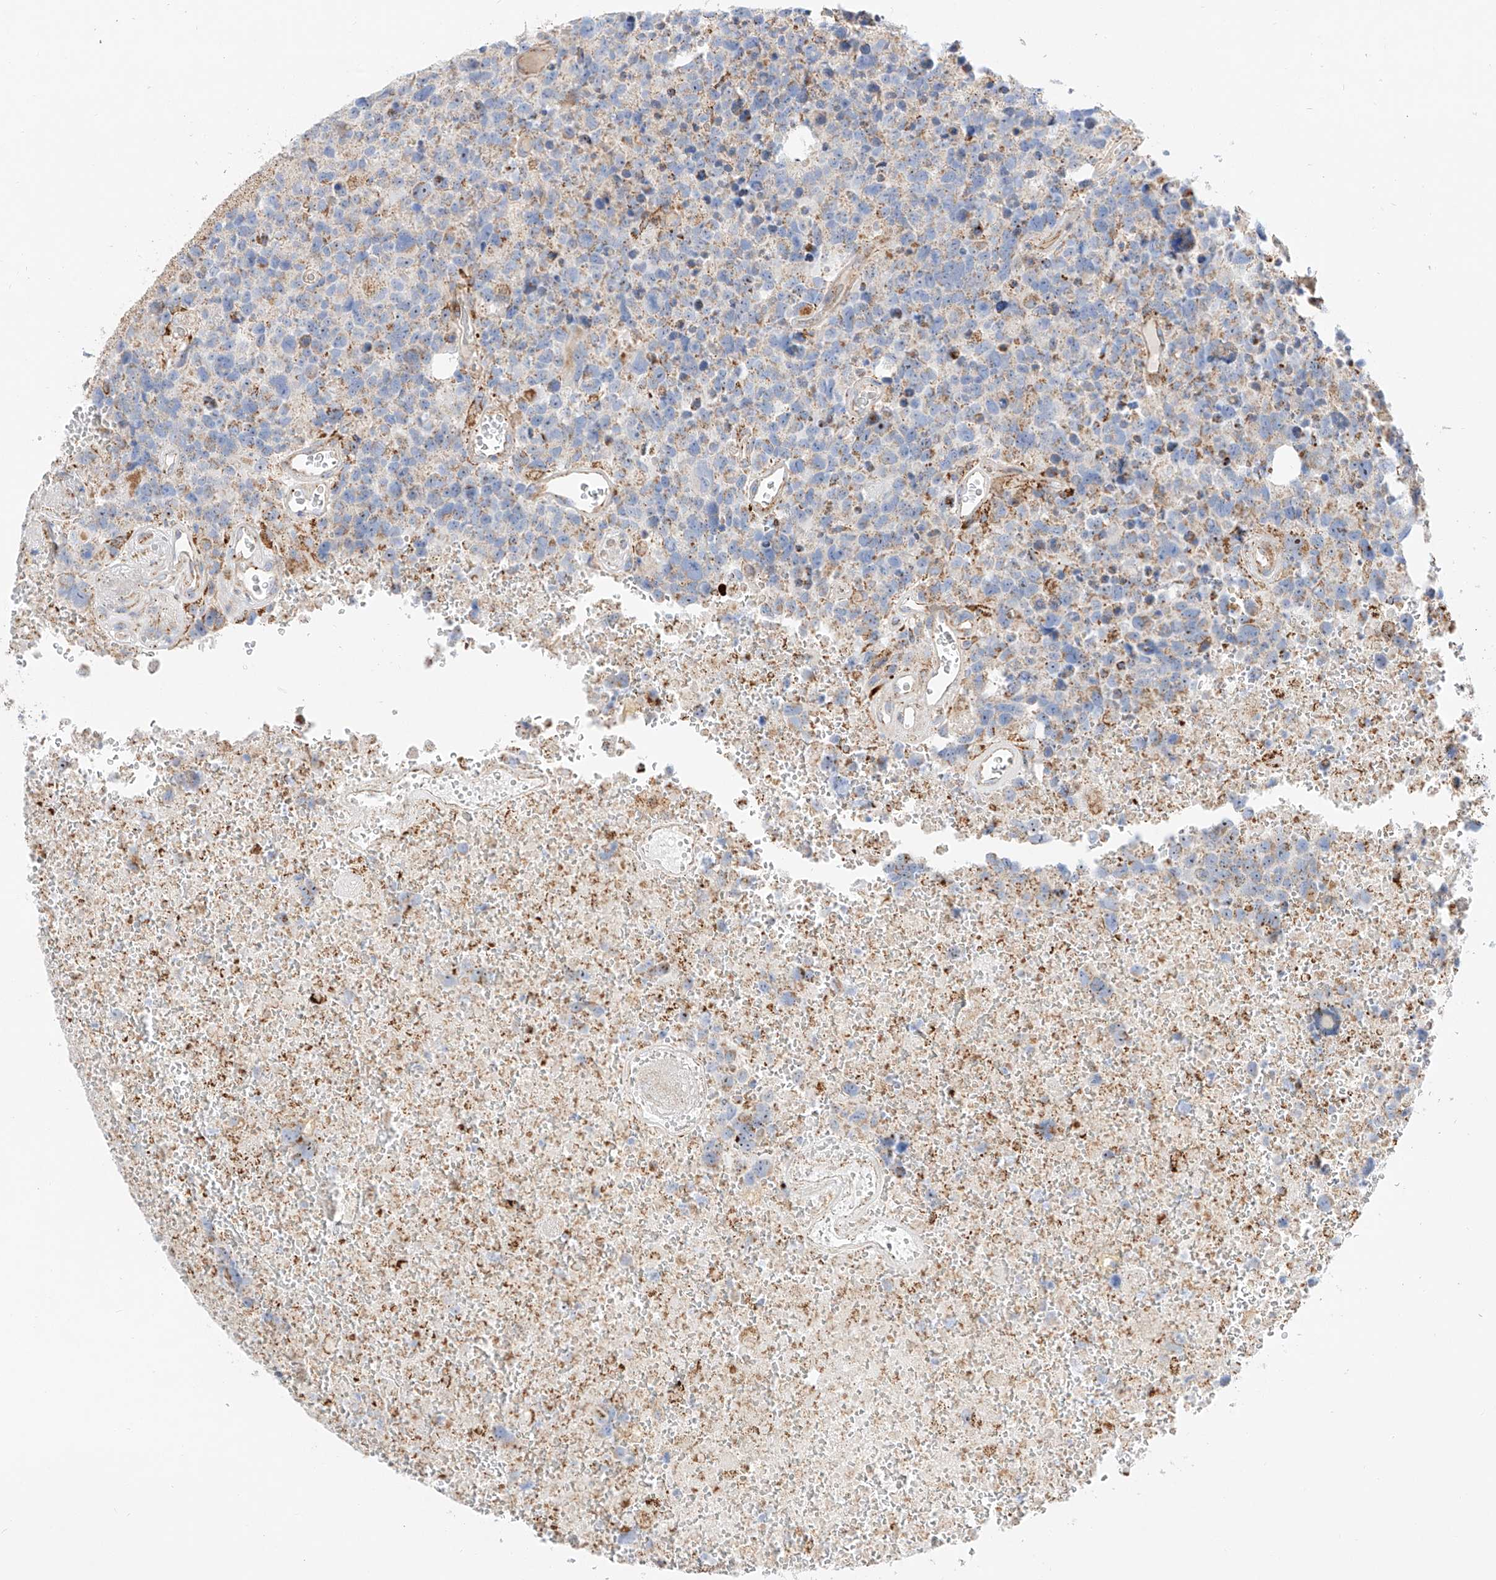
{"staining": {"intensity": "negative", "quantity": "none", "location": "none"}, "tissue": "glioma", "cell_type": "Tumor cells", "image_type": "cancer", "snomed": [{"axis": "morphology", "description": "Glioma, malignant, High grade"}, {"axis": "topography", "description": "Brain"}], "caption": "Tumor cells show no significant protein expression in glioma.", "gene": "CST9", "patient": {"sex": "male", "age": 69}}